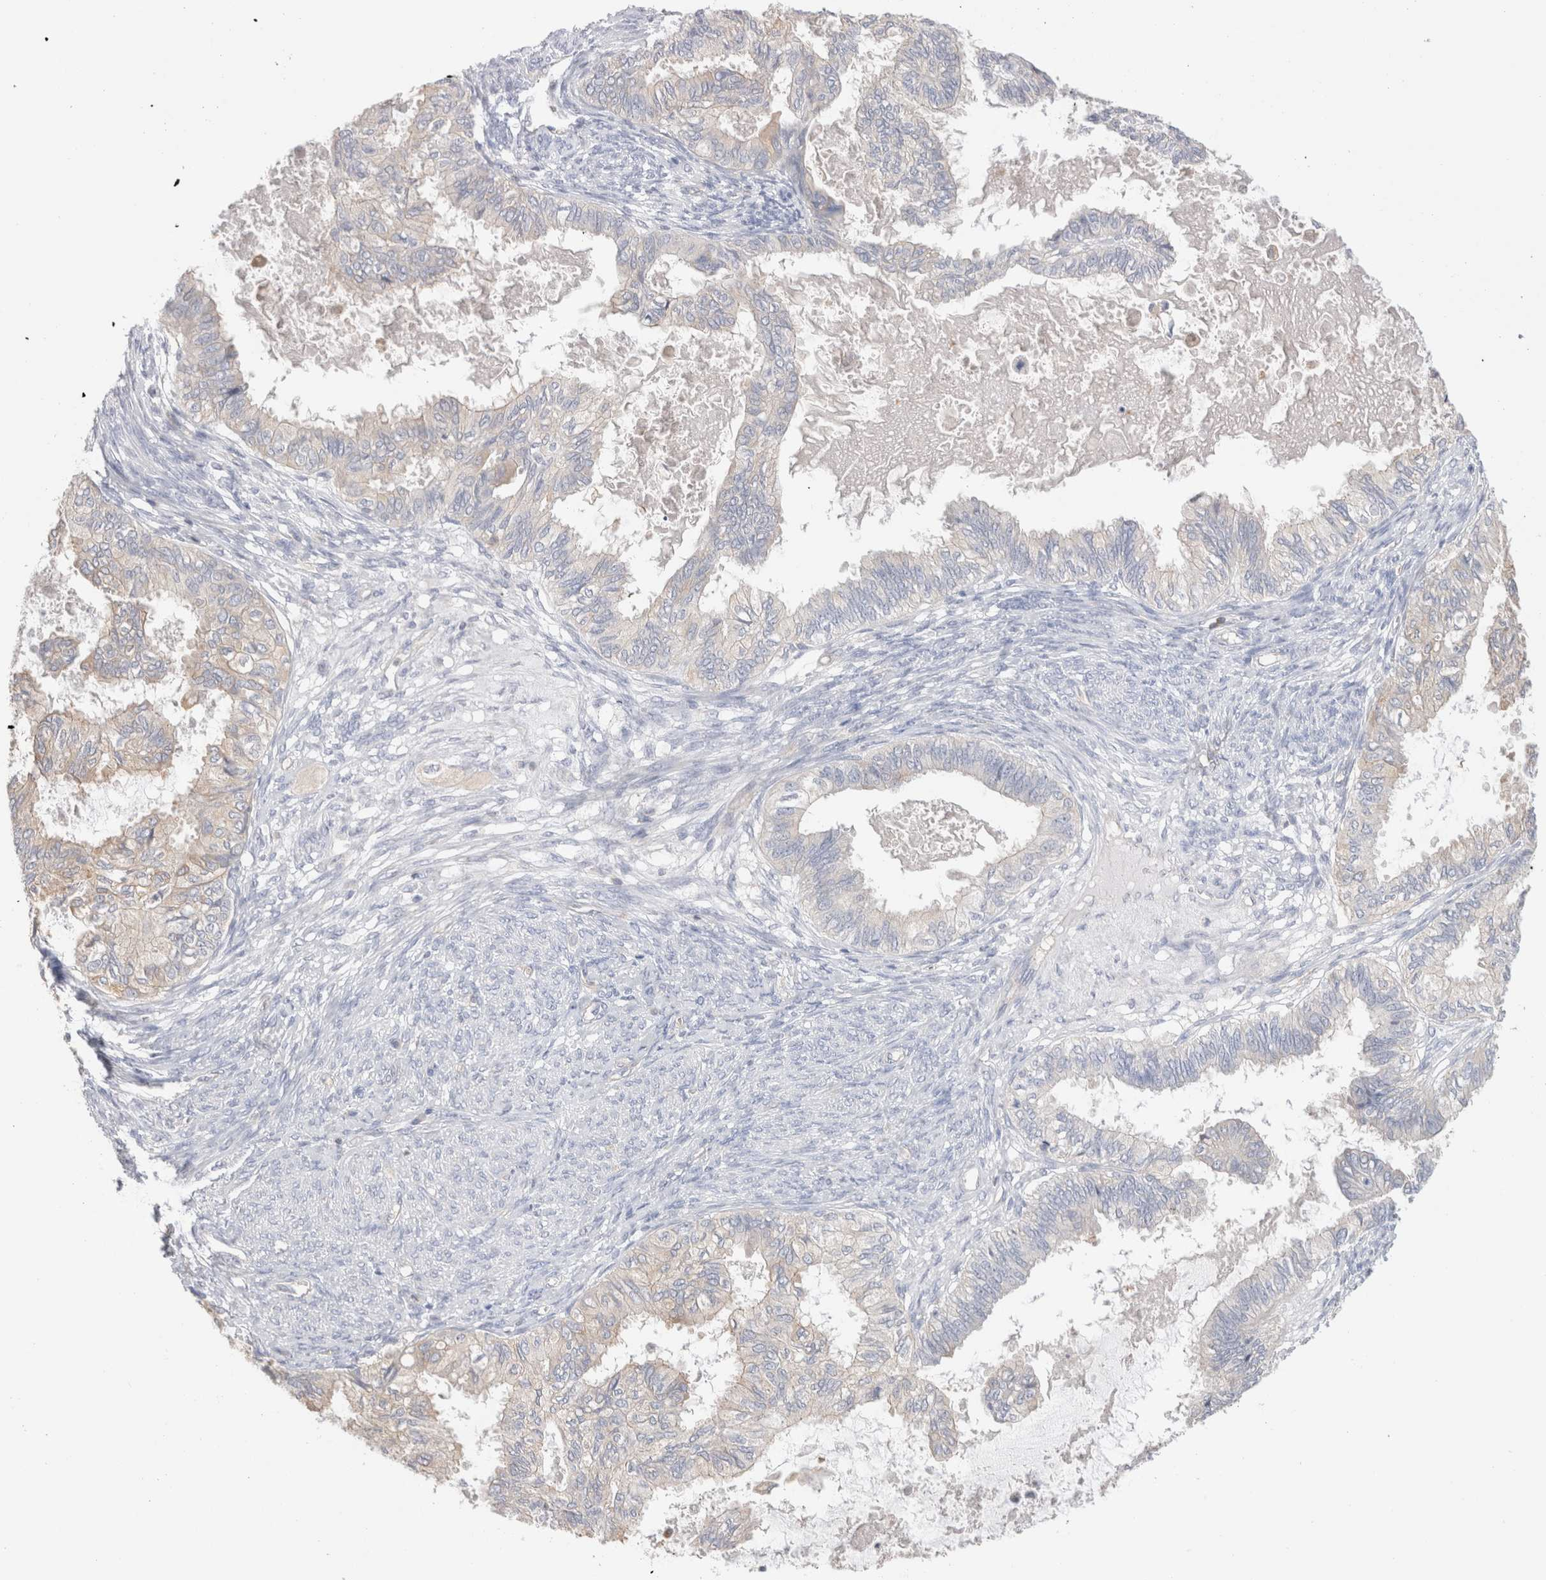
{"staining": {"intensity": "weak", "quantity": "<25%", "location": "cytoplasmic/membranous"}, "tissue": "cervical cancer", "cell_type": "Tumor cells", "image_type": "cancer", "snomed": [{"axis": "morphology", "description": "Normal tissue, NOS"}, {"axis": "morphology", "description": "Adenocarcinoma, NOS"}, {"axis": "topography", "description": "Cervix"}, {"axis": "topography", "description": "Endometrium"}], "caption": "DAB immunohistochemical staining of cervical cancer reveals no significant expression in tumor cells. (Stains: DAB (3,3'-diaminobenzidine) immunohistochemistry (IHC) with hematoxylin counter stain, Microscopy: brightfield microscopy at high magnification).", "gene": "CAPN2", "patient": {"sex": "female", "age": 86}}